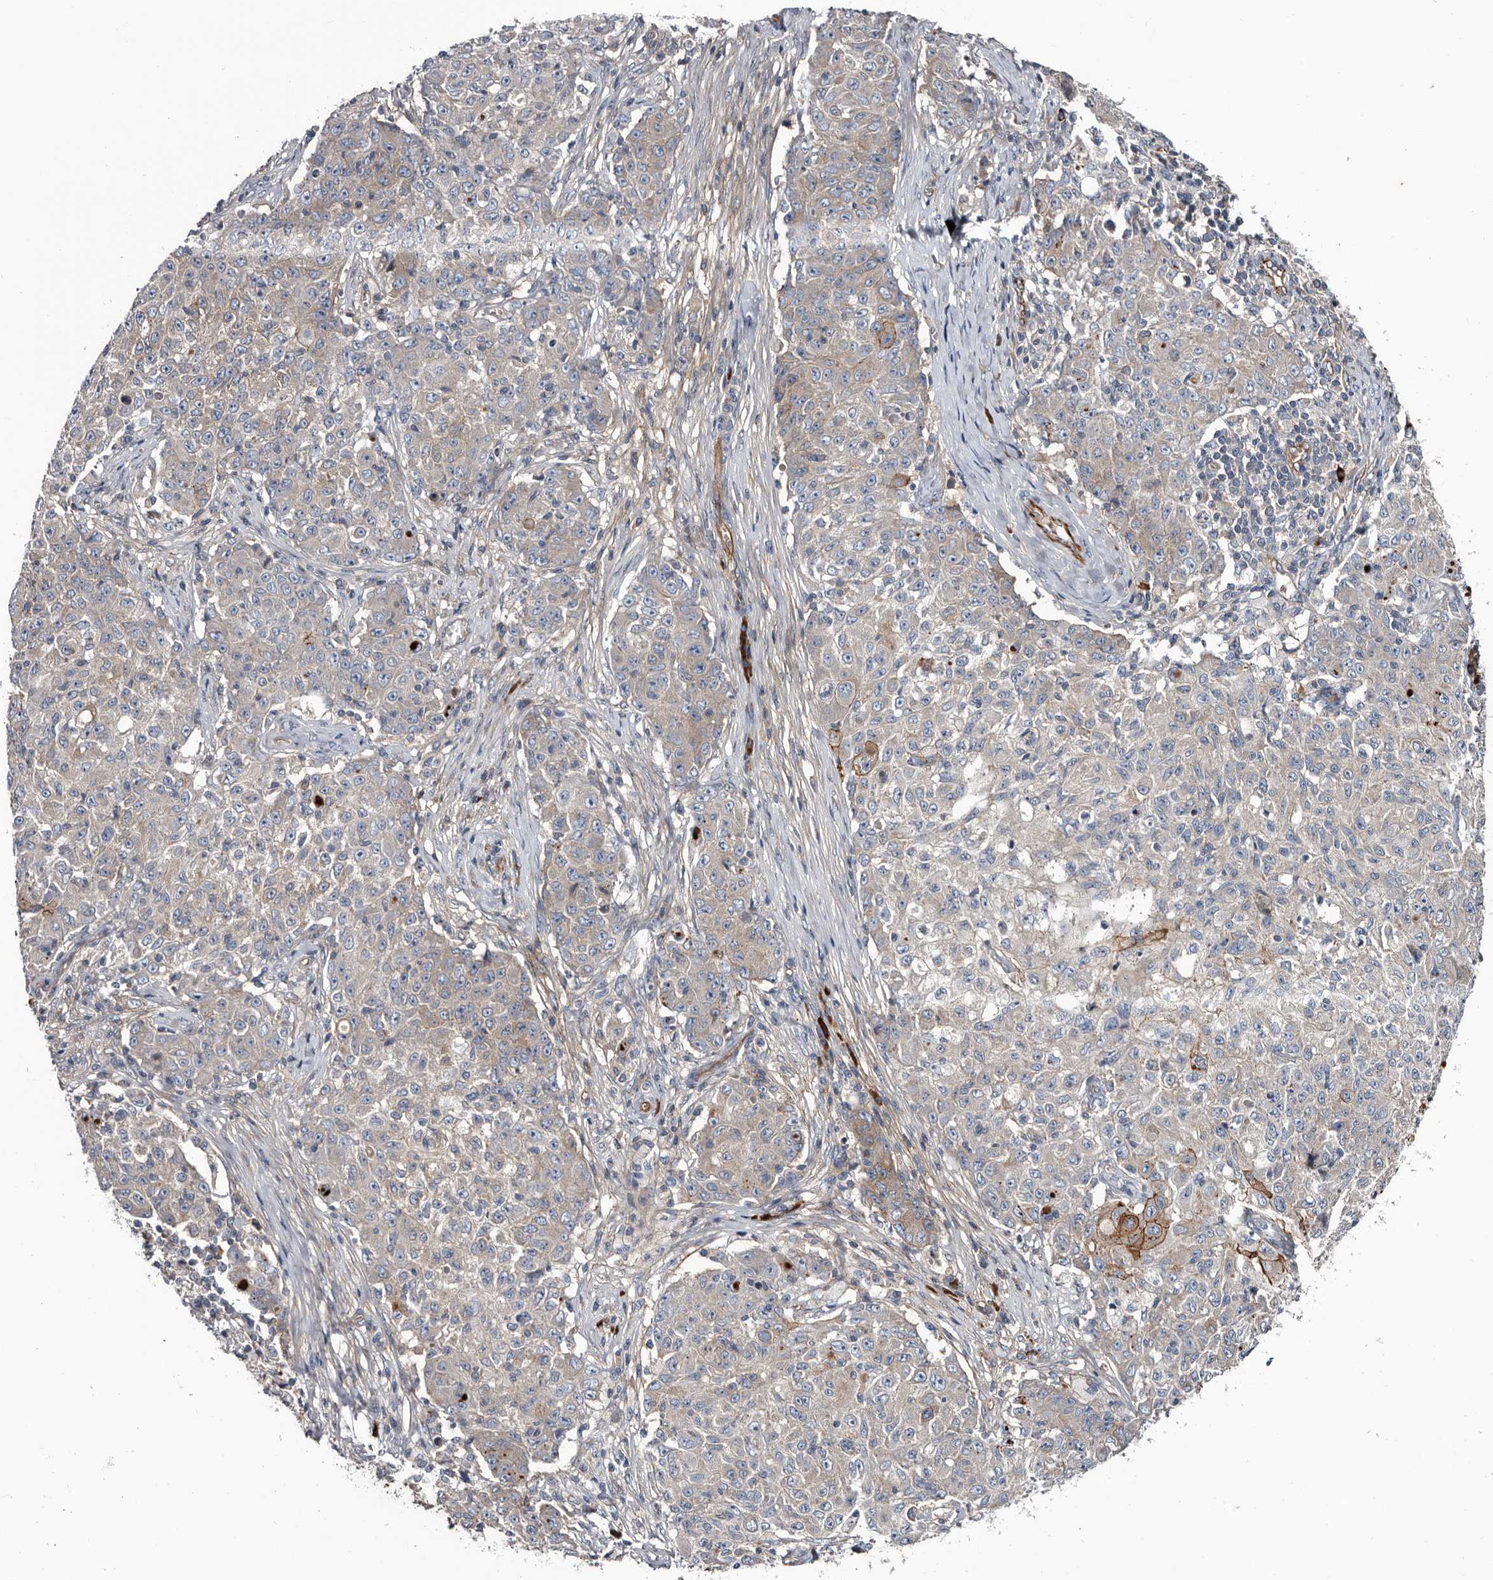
{"staining": {"intensity": "moderate", "quantity": "<25%", "location": "cytoplasmic/membranous"}, "tissue": "ovarian cancer", "cell_type": "Tumor cells", "image_type": "cancer", "snomed": [{"axis": "morphology", "description": "Carcinoma, endometroid"}, {"axis": "topography", "description": "Ovary"}], "caption": "Ovarian endometroid carcinoma tissue exhibits moderate cytoplasmic/membranous staining in about <25% of tumor cells, visualized by immunohistochemistry. The staining is performed using DAB brown chromogen to label protein expression. The nuclei are counter-stained blue using hematoxylin.", "gene": "TSPAN17", "patient": {"sex": "female", "age": 42}}